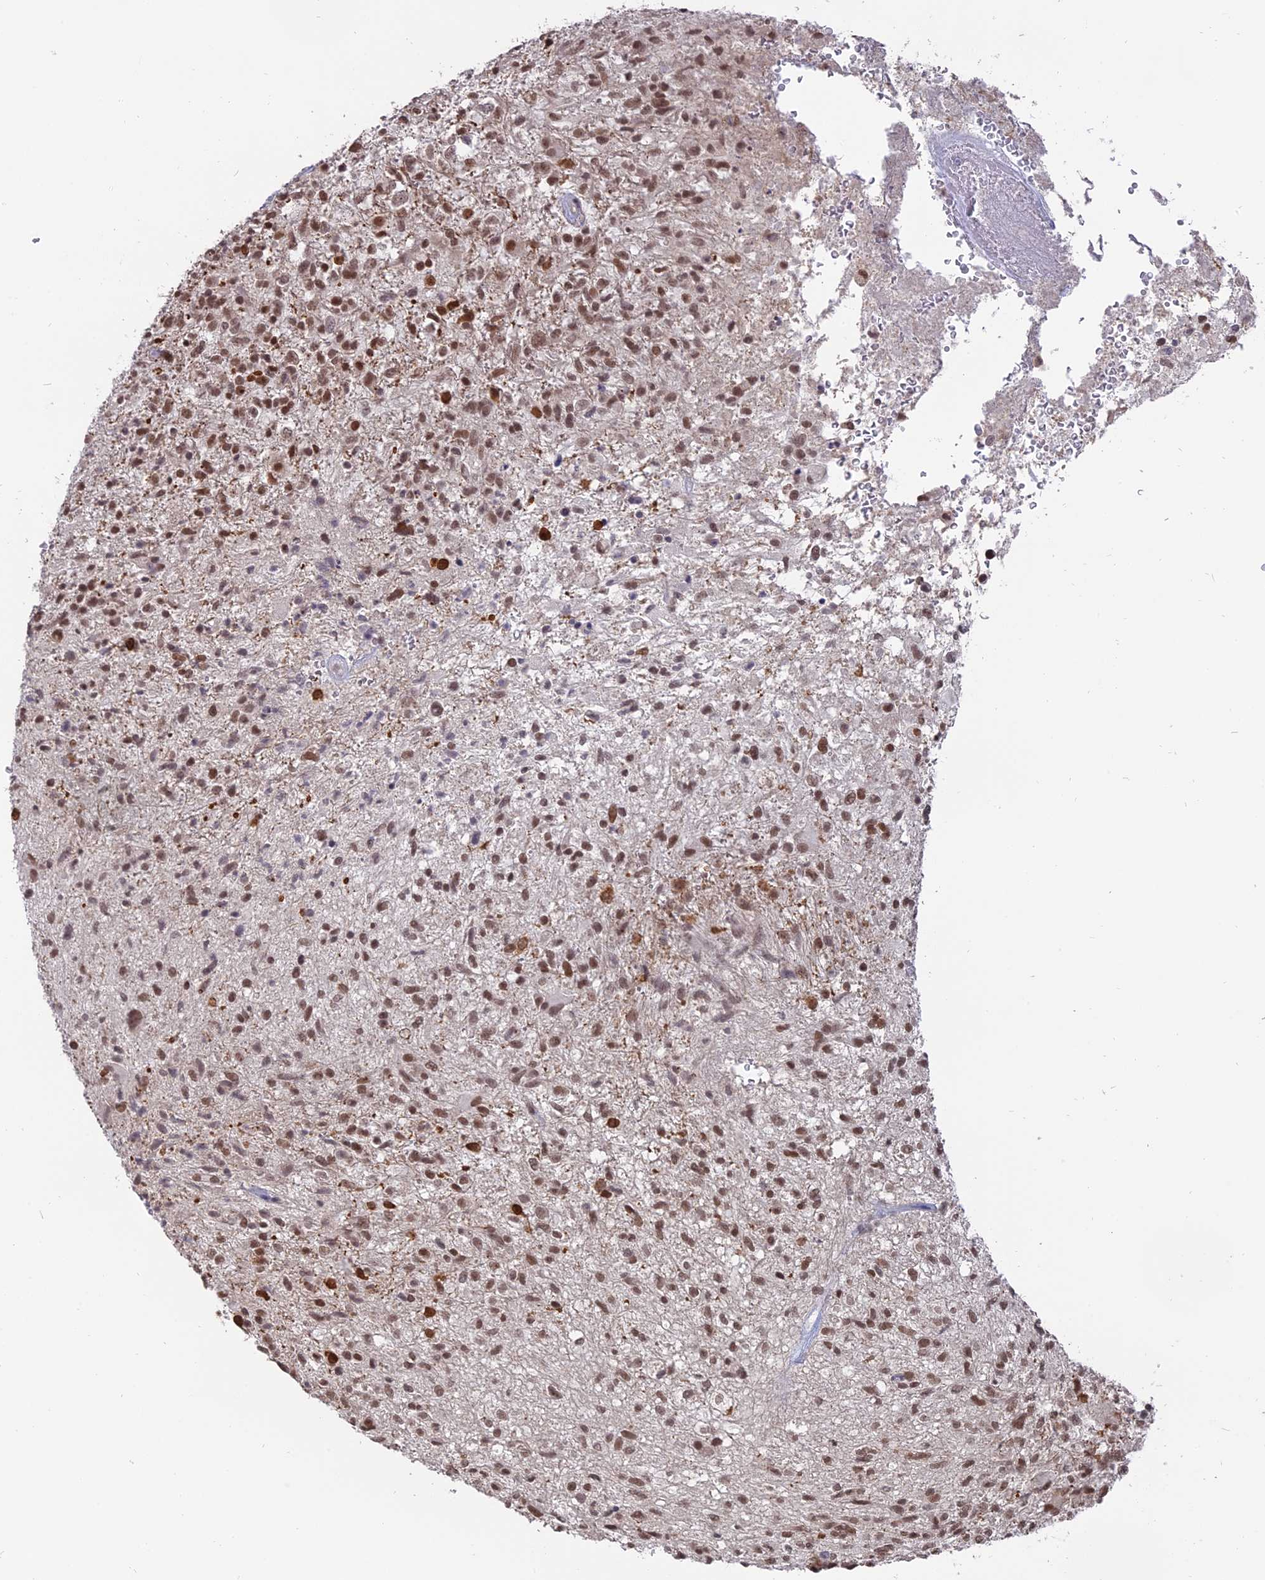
{"staining": {"intensity": "moderate", "quantity": ">75%", "location": "nuclear"}, "tissue": "glioma", "cell_type": "Tumor cells", "image_type": "cancer", "snomed": [{"axis": "morphology", "description": "Glioma, malignant, High grade"}, {"axis": "topography", "description": "Brain"}], "caption": "Malignant glioma (high-grade) stained with DAB immunohistochemistry (IHC) exhibits medium levels of moderate nuclear positivity in about >75% of tumor cells. Using DAB (brown) and hematoxylin (blue) stains, captured at high magnification using brightfield microscopy.", "gene": "NR1H3", "patient": {"sex": "male", "age": 56}}